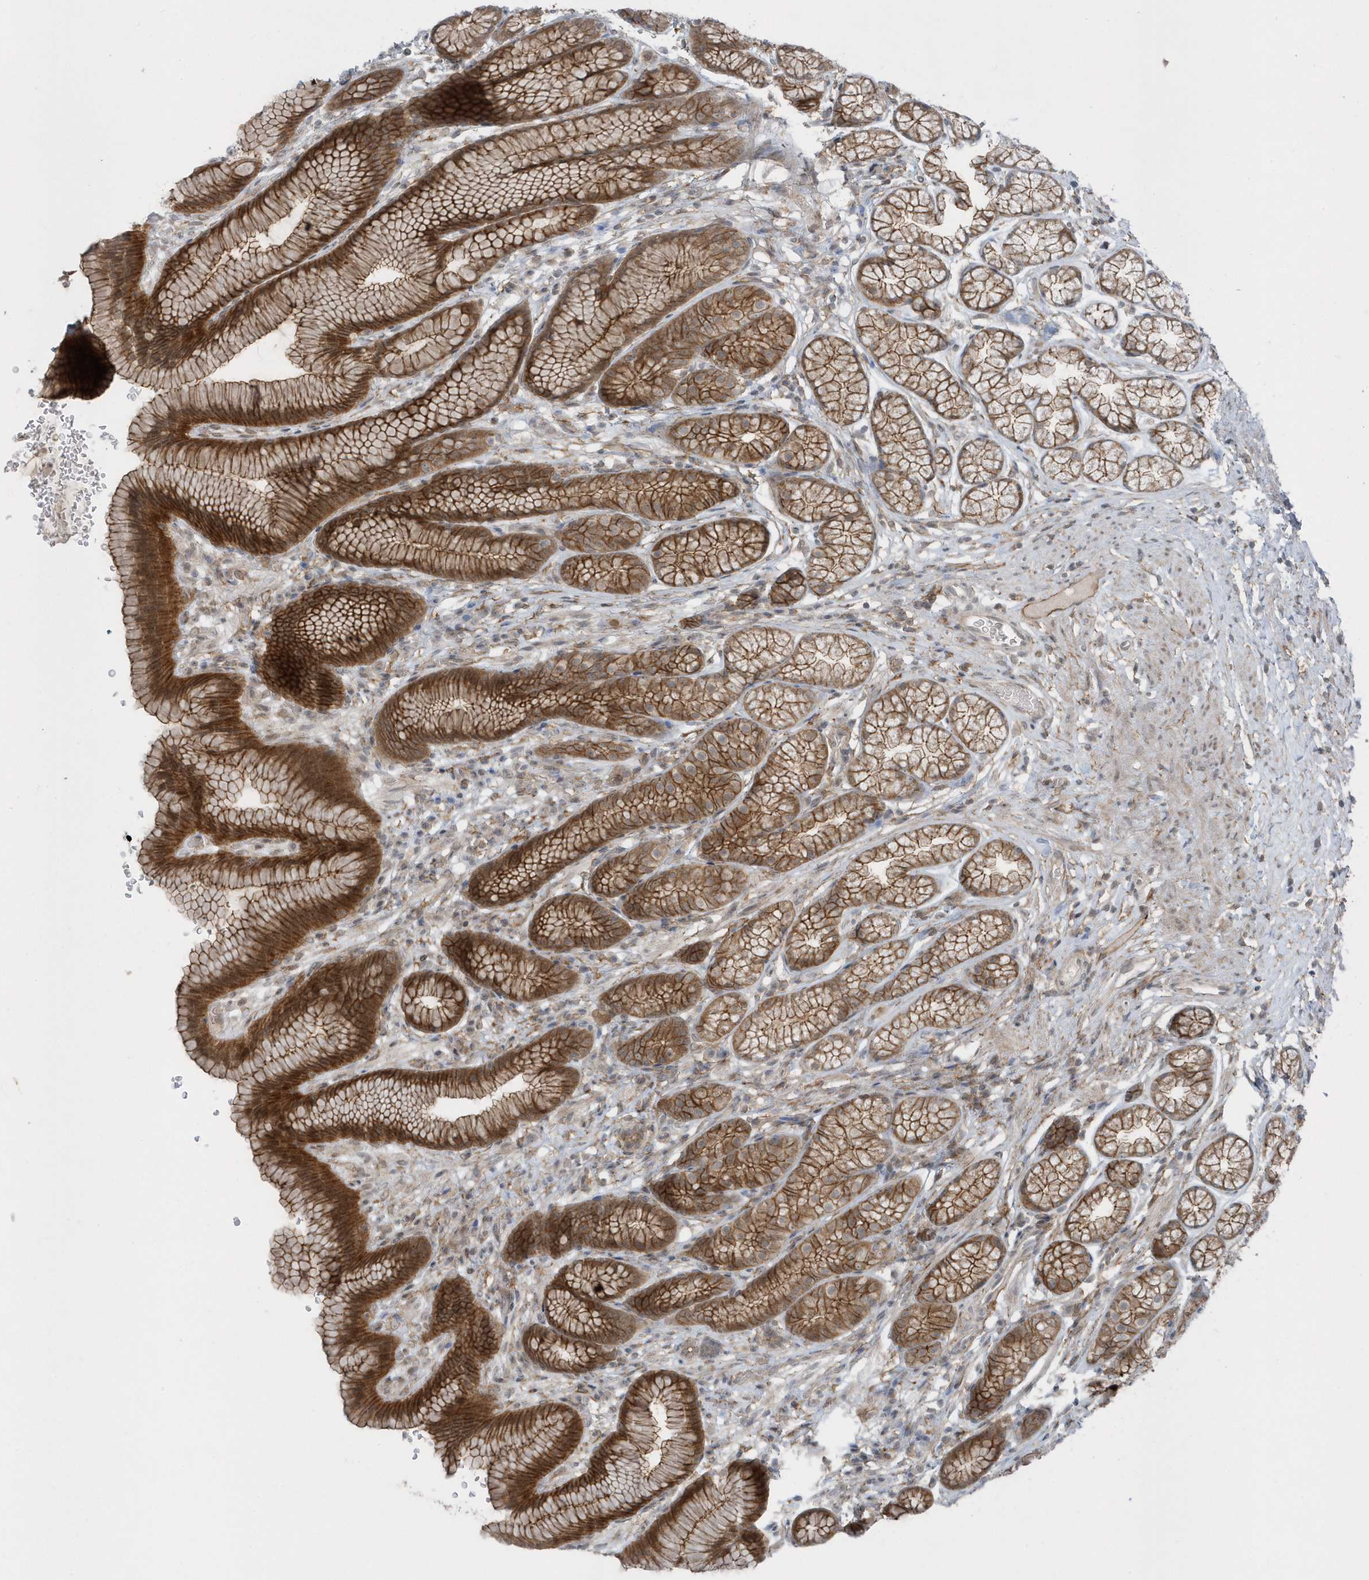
{"staining": {"intensity": "strong", "quantity": "25%-75%", "location": "cytoplasmic/membranous"}, "tissue": "stomach", "cell_type": "Glandular cells", "image_type": "normal", "snomed": [{"axis": "morphology", "description": "Normal tissue, NOS"}, {"axis": "topography", "description": "Stomach"}], "caption": "Immunohistochemistry of benign stomach demonstrates high levels of strong cytoplasmic/membranous expression in about 25%-75% of glandular cells. (brown staining indicates protein expression, while blue staining denotes nuclei).", "gene": "PARD3B", "patient": {"sex": "male", "age": 42}}